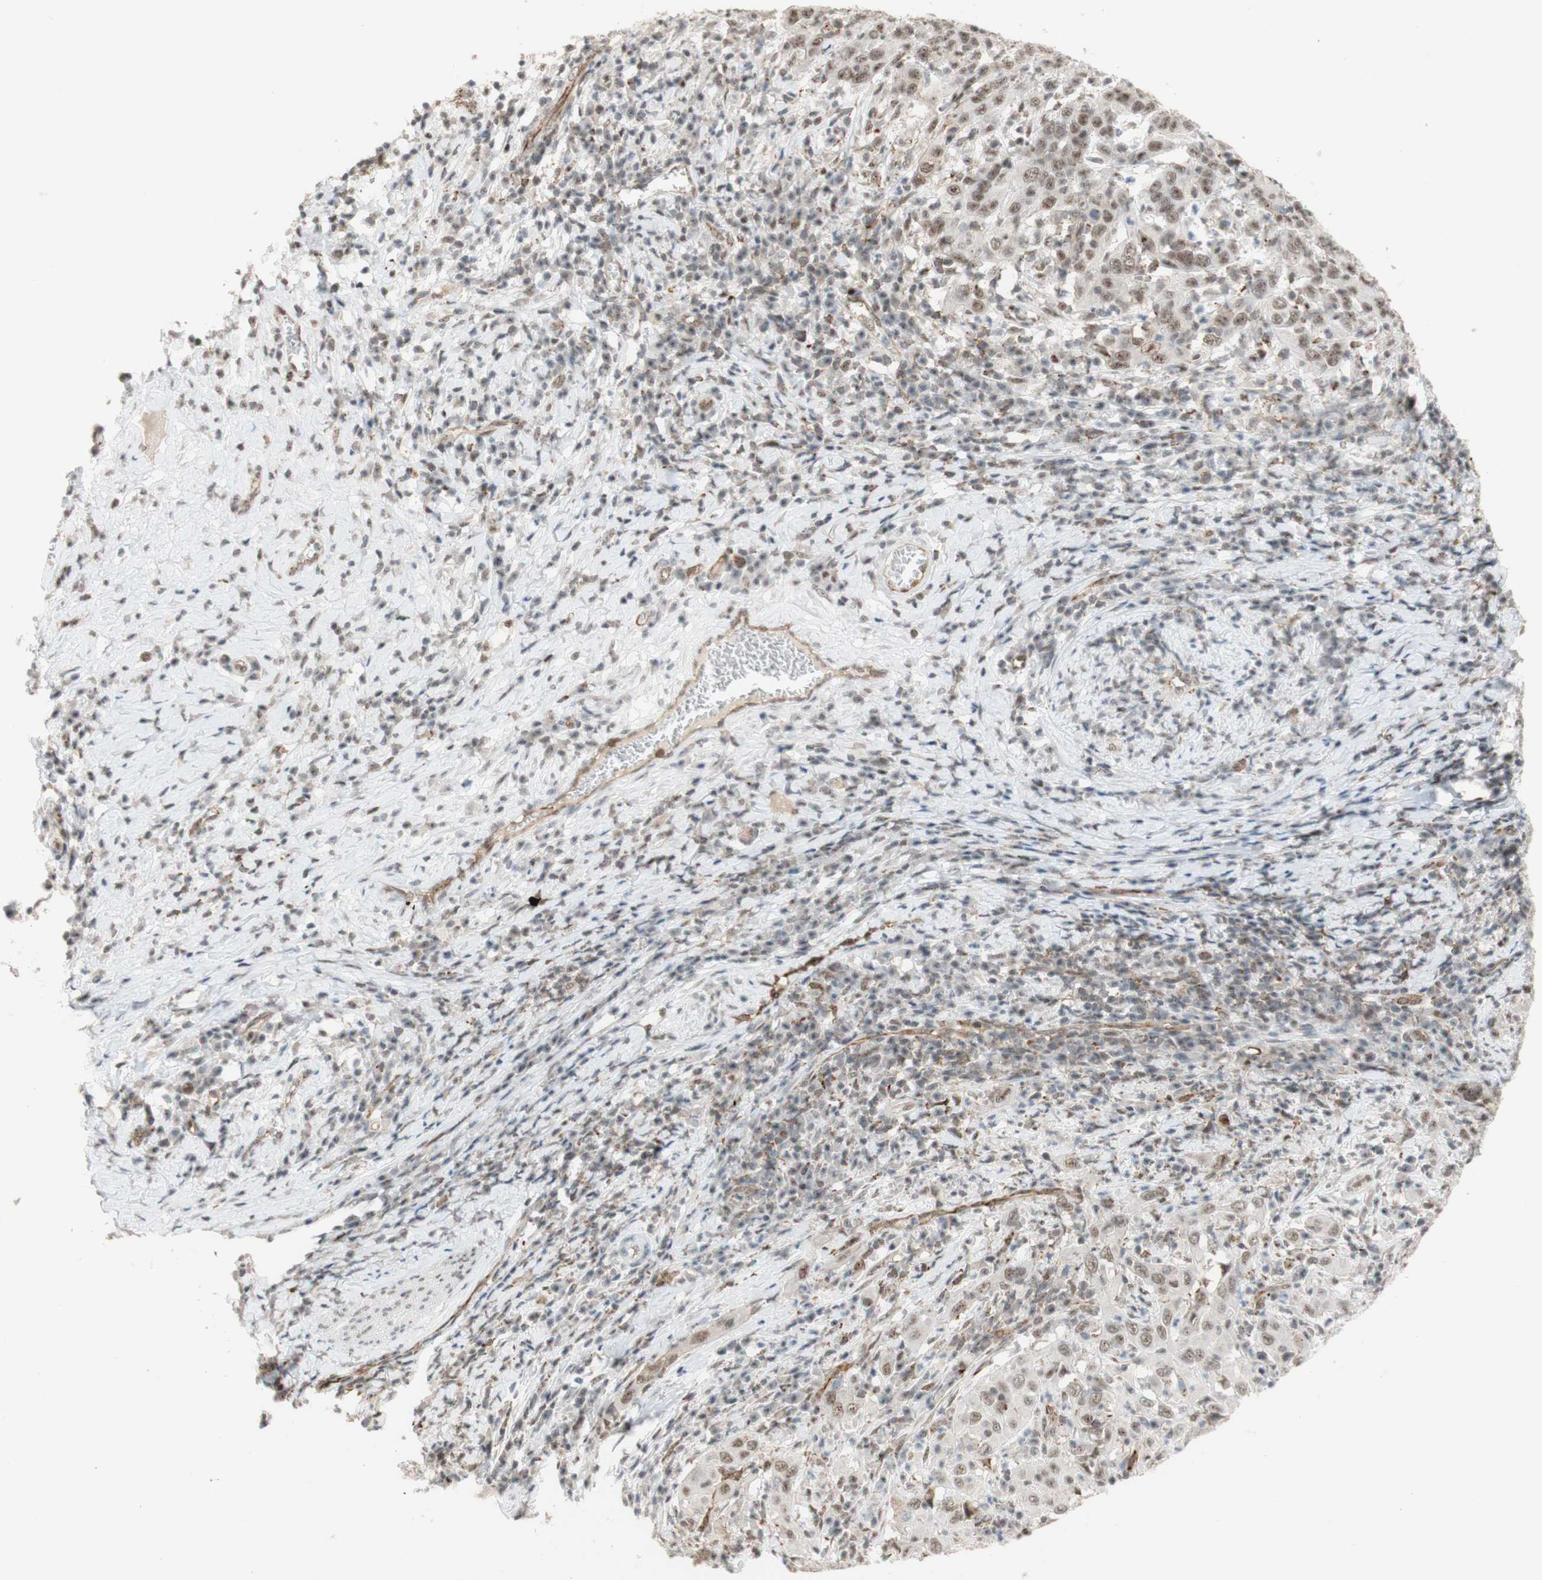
{"staining": {"intensity": "weak", "quantity": ">75%", "location": "cytoplasmic/membranous,nuclear"}, "tissue": "cervical cancer", "cell_type": "Tumor cells", "image_type": "cancer", "snomed": [{"axis": "morphology", "description": "Squamous cell carcinoma, NOS"}, {"axis": "topography", "description": "Cervix"}], "caption": "An immunohistochemistry (IHC) image of tumor tissue is shown. Protein staining in brown labels weak cytoplasmic/membranous and nuclear positivity in cervical squamous cell carcinoma within tumor cells.", "gene": "SAP18", "patient": {"sex": "female", "age": 46}}